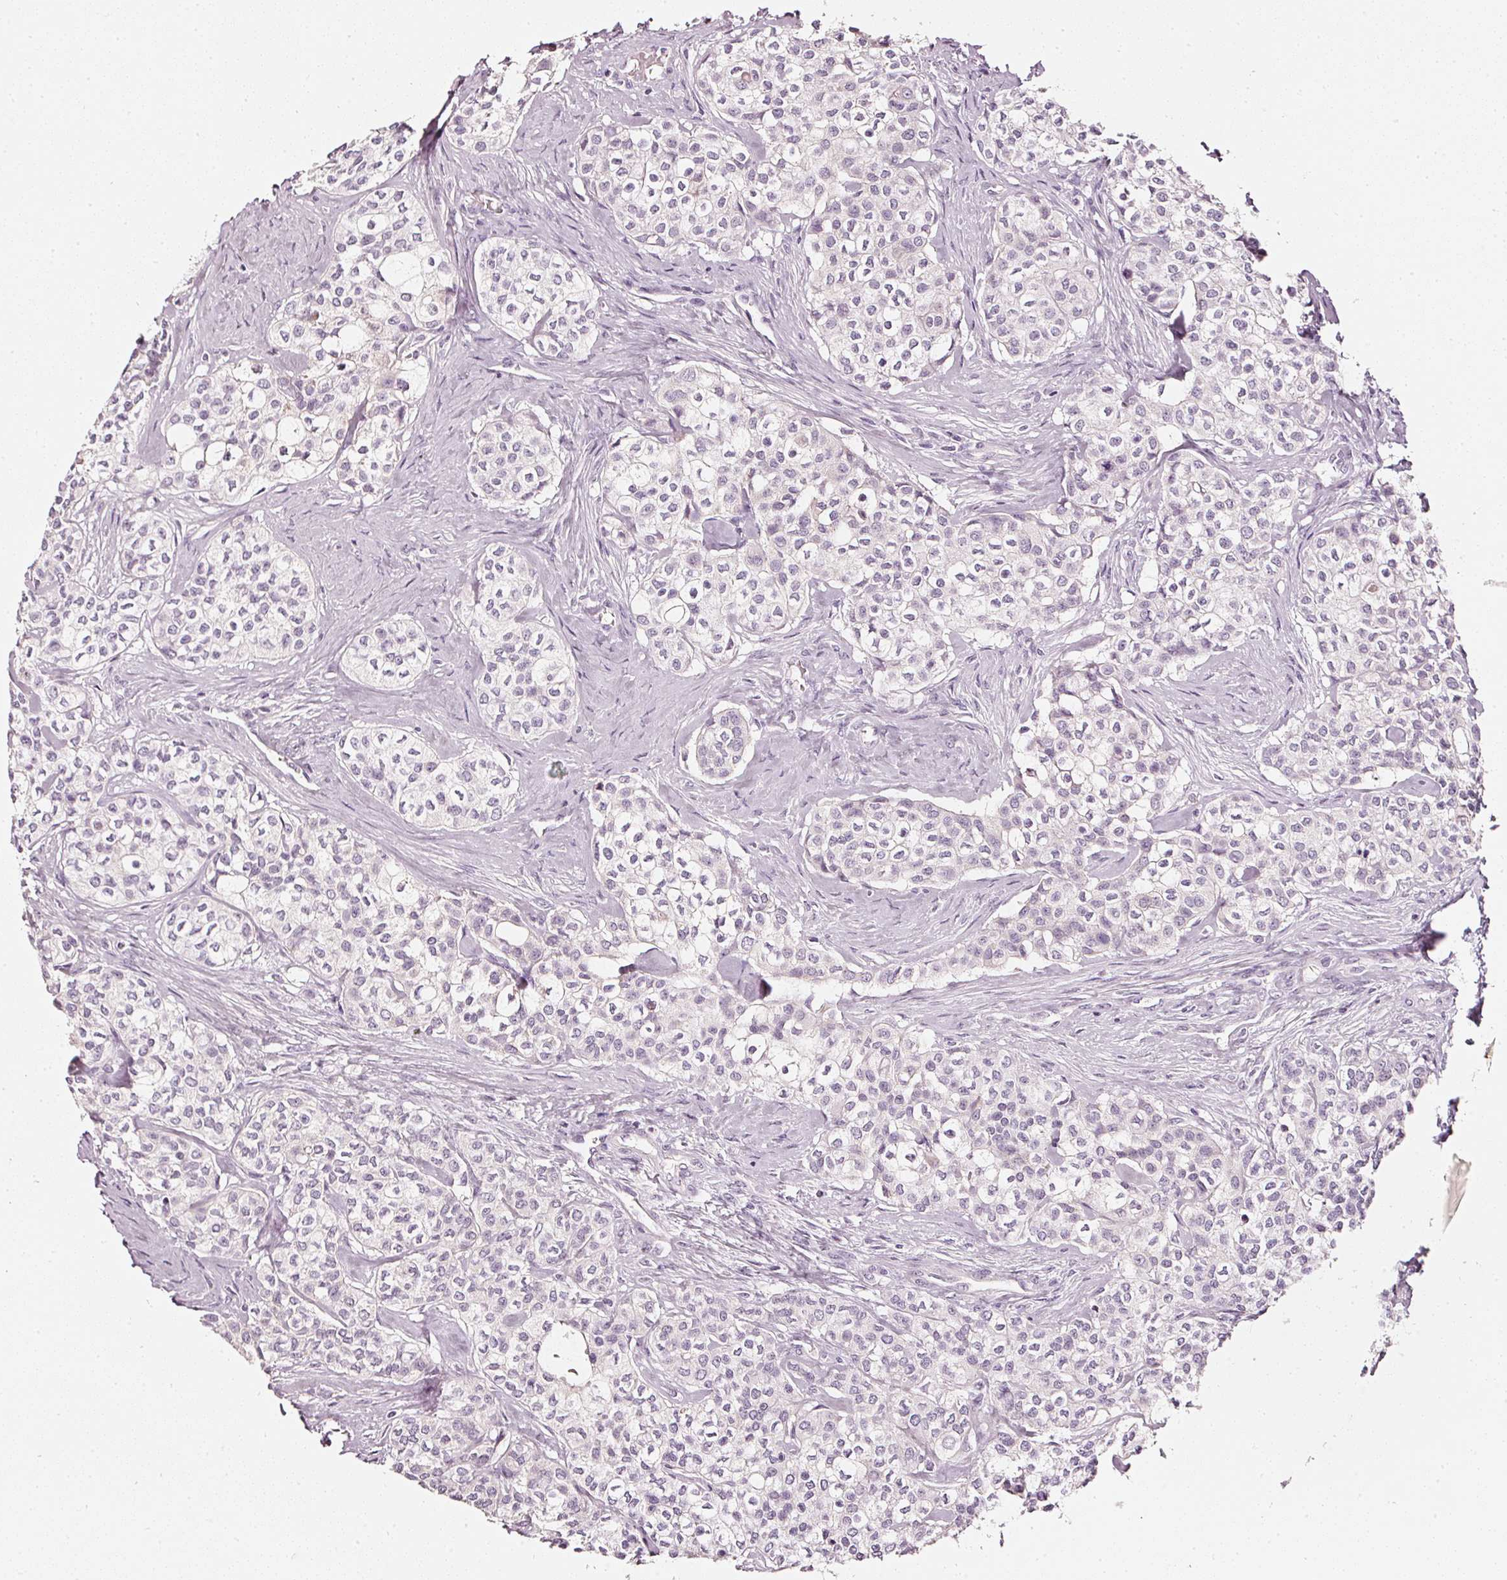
{"staining": {"intensity": "negative", "quantity": "none", "location": "none"}, "tissue": "head and neck cancer", "cell_type": "Tumor cells", "image_type": "cancer", "snomed": [{"axis": "morphology", "description": "Adenocarcinoma, NOS"}, {"axis": "topography", "description": "Head-Neck"}], "caption": "Immunohistochemical staining of adenocarcinoma (head and neck) exhibits no significant positivity in tumor cells. (Brightfield microscopy of DAB immunohistochemistry at high magnification).", "gene": "CNP", "patient": {"sex": "male", "age": 81}}